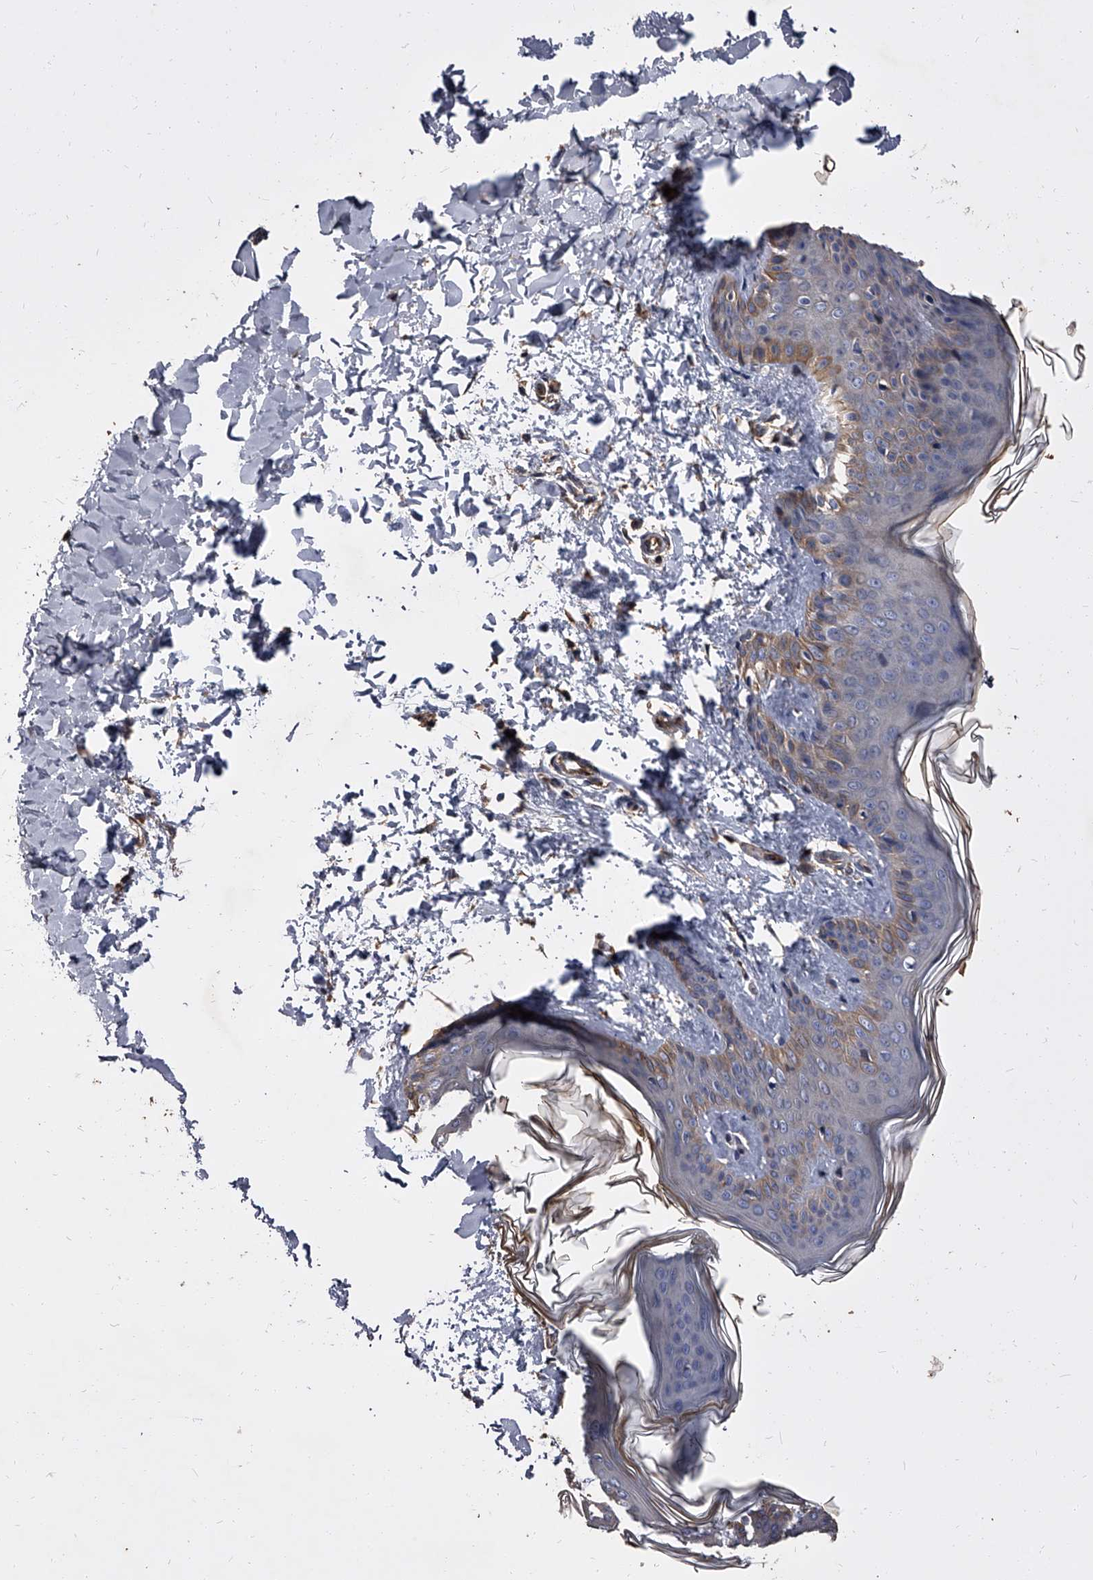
{"staining": {"intensity": "moderate", "quantity": ">75%", "location": "cytoplasmic/membranous"}, "tissue": "skin", "cell_type": "Fibroblasts", "image_type": "normal", "snomed": [{"axis": "morphology", "description": "Normal tissue, NOS"}, {"axis": "topography", "description": "Skin"}], "caption": "Protein staining of benign skin demonstrates moderate cytoplasmic/membranous staining in about >75% of fibroblasts.", "gene": "STK36", "patient": {"sex": "female", "age": 17}}